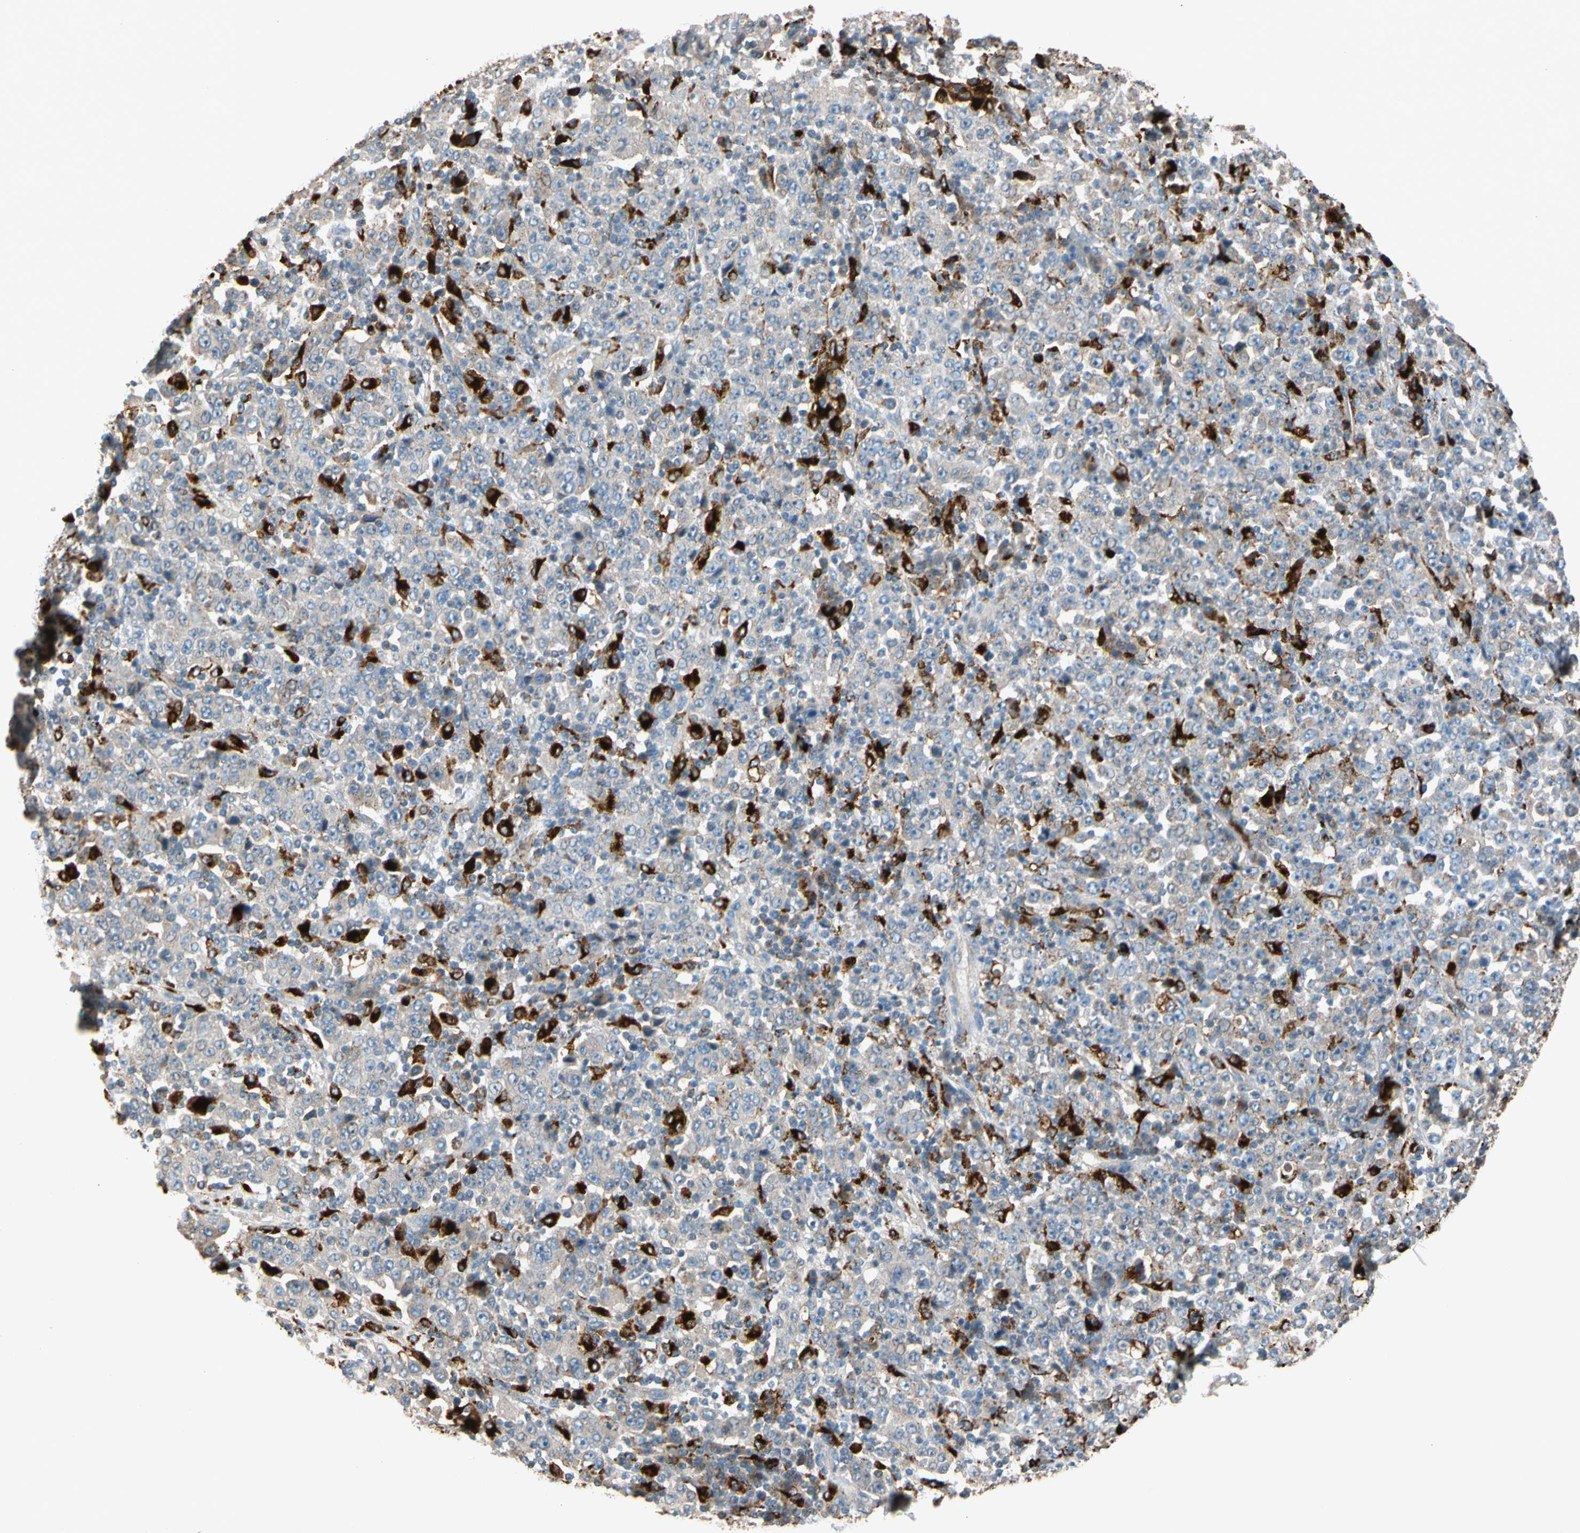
{"staining": {"intensity": "negative", "quantity": "none", "location": "none"}, "tissue": "stomach cancer", "cell_type": "Tumor cells", "image_type": "cancer", "snomed": [{"axis": "morphology", "description": "Normal tissue, NOS"}, {"axis": "morphology", "description": "Adenocarcinoma, NOS"}, {"axis": "topography", "description": "Stomach, upper"}, {"axis": "topography", "description": "Stomach"}], "caption": "Immunohistochemistry image of neoplastic tissue: human adenocarcinoma (stomach) stained with DAB displays no significant protein staining in tumor cells.", "gene": "GM2A", "patient": {"sex": "male", "age": 59}}